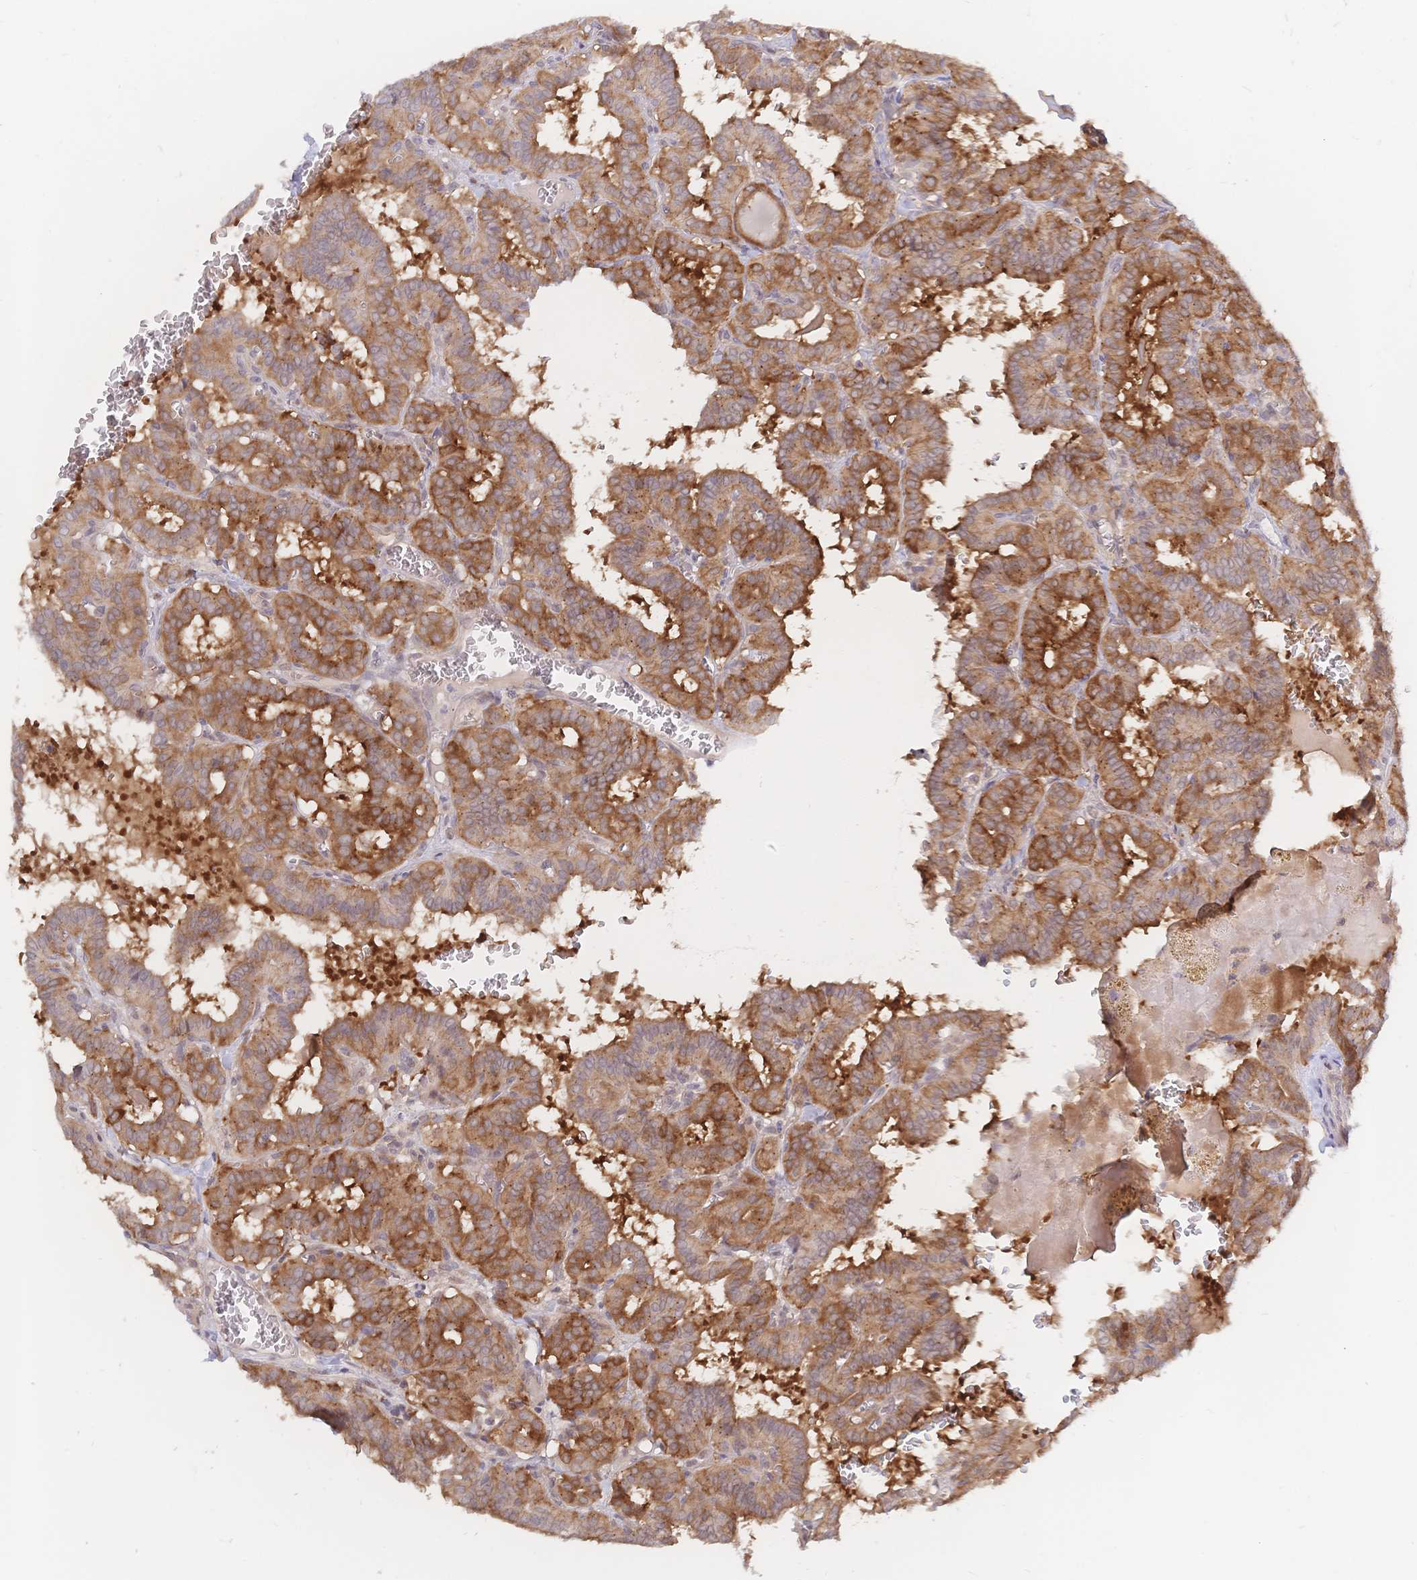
{"staining": {"intensity": "moderate", "quantity": ">75%", "location": "cytoplasmic/membranous"}, "tissue": "thyroid cancer", "cell_type": "Tumor cells", "image_type": "cancer", "snomed": [{"axis": "morphology", "description": "Papillary adenocarcinoma, NOS"}, {"axis": "topography", "description": "Thyroid gland"}], "caption": "Approximately >75% of tumor cells in human thyroid papillary adenocarcinoma display moderate cytoplasmic/membranous protein staining as visualized by brown immunohistochemical staining.", "gene": "LMO4", "patient": {"sex": "female", "age": 21}}